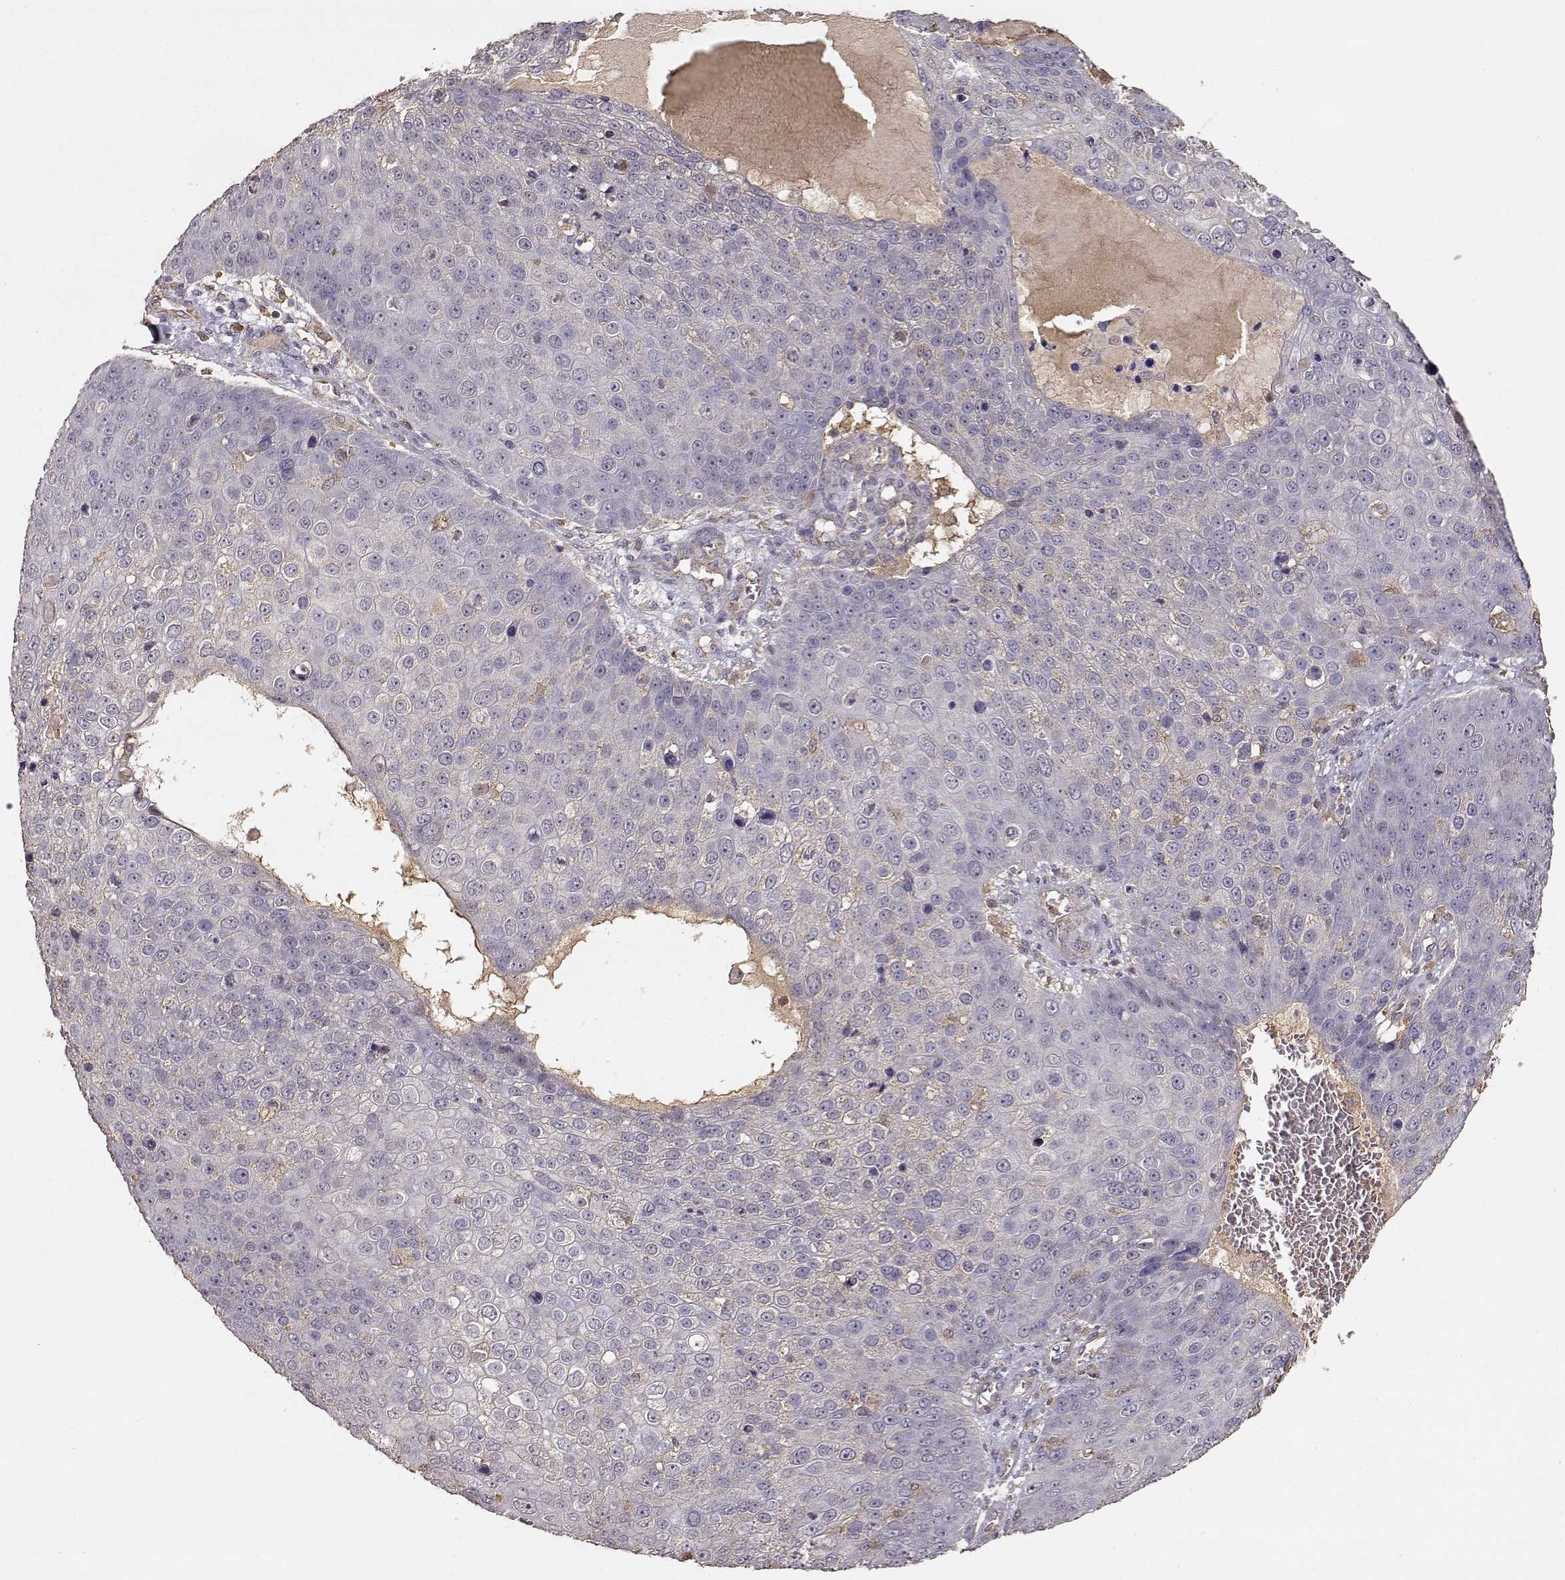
{"staining": {"intensity": "weak", "quantity": "<25%", "location": "cytoplasmic/membranous"}, "tissue": "skin cancer", "cell_type": "Tumor cells", "image_type": "cancer", "snomed": [{"axis": "morphology", "description": "Squamous cell carcinoma, NOS"}, {"axis": "topography", "description": "Skin"}], "caption": "Human skin cancer (squamous cell carcinoma) stained for a protein using immunohistochemistry (IHC) displays no staining in tumor cells.", "gene": "TARS3", "patient": {"sex": "male", "age": 71}}